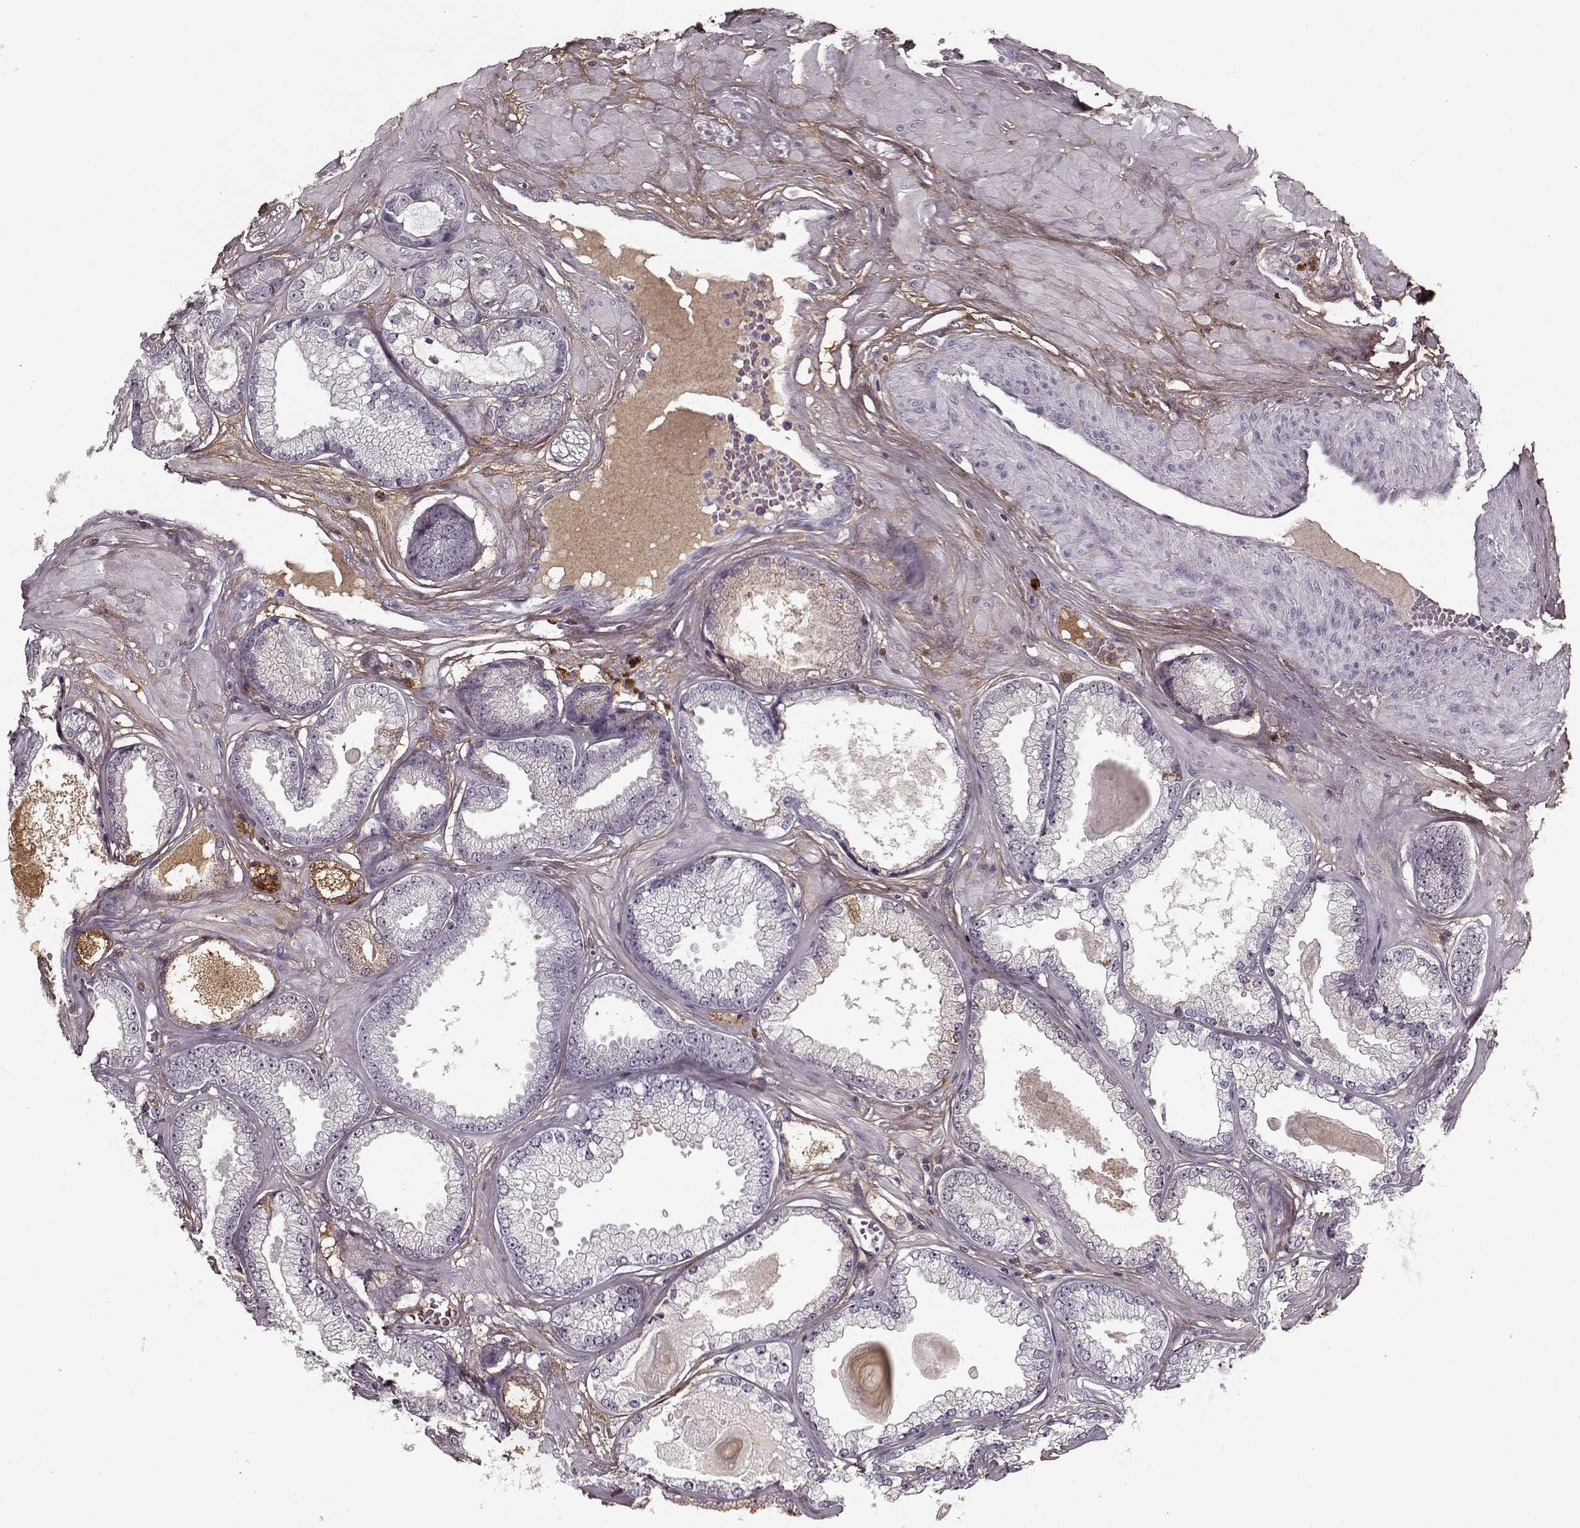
{"staining": {"intensity": "negative", "quantity": "none", "location": "none"}, "tissue": "prostate cancer", "cell_type": "Tumor cells", "image_type": "cancer", "snomed": [{"axis": "morphology", "description": "Adenocarcinoma, Low grade"}, {"axis": "topography", "description": "Prostate"}], "caption": "Tumor cells show no significant protein expression in prostate cancer. (DAB immunohistochemistry (IHC), high magnification).", "gene": "LUM", "patient": {"sex": "male", "age": 64}}